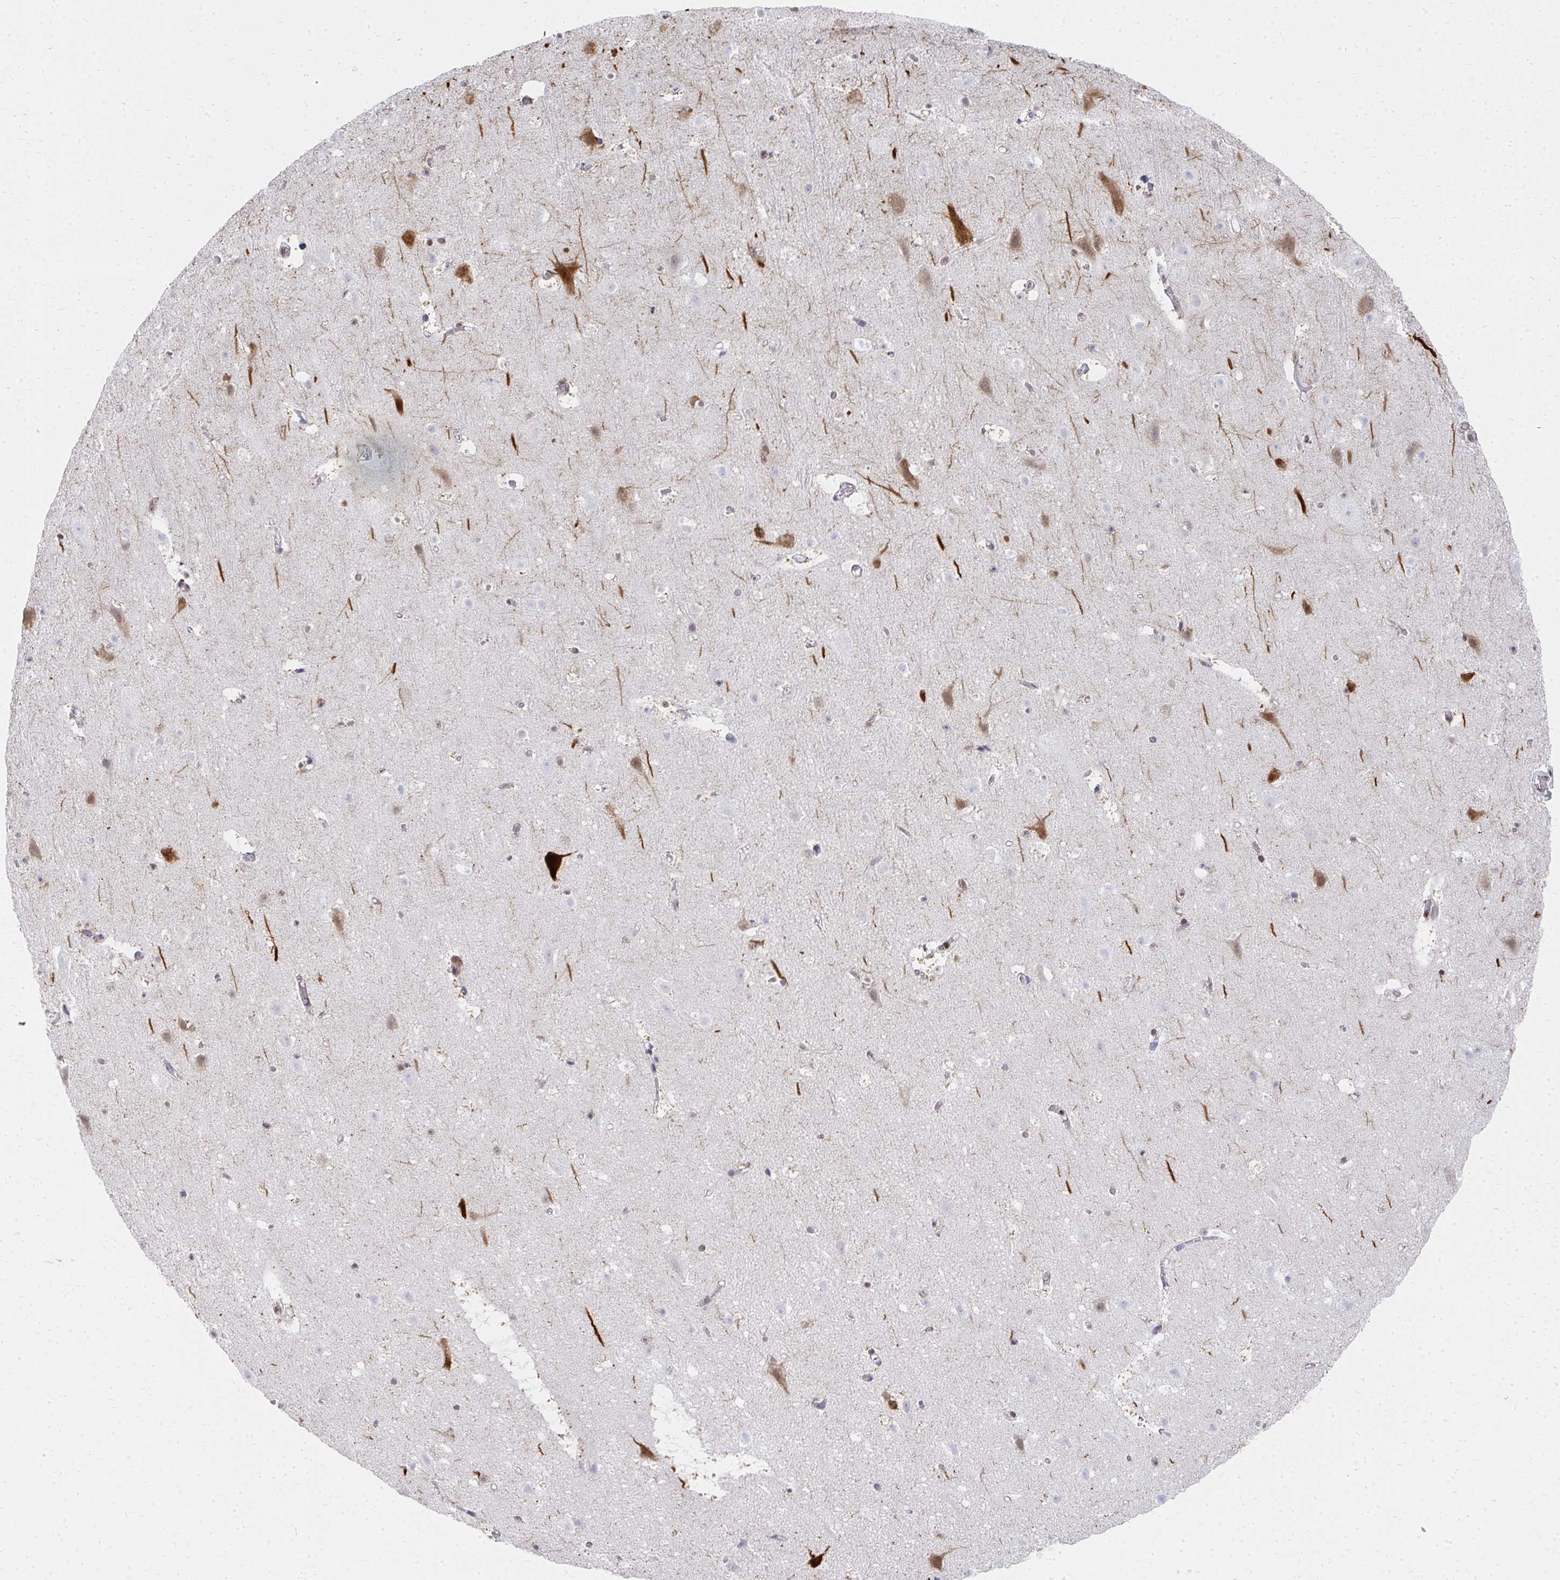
{"staining": {"intensity": "weak", "quantity": "<25%", "location": "cytoplasmic/membranous"}, "tissue": "cerebral cortex", "cell_type": "Endothelial cells", "image_type": "normal", "snomed": [{"axis": "morphology", "description": "Normal tissue, NOS"}, {"axis": "topography", "description": "Cerebral cortex"}], "caption": "DAB (3,3'-diaminobenzidine) immunohistochemical staining of normal human cerebral cortex shows no significant staining in endothelial cells.", "gene": "CREBBP", "patient": {"sex": "female", "age": 42}}